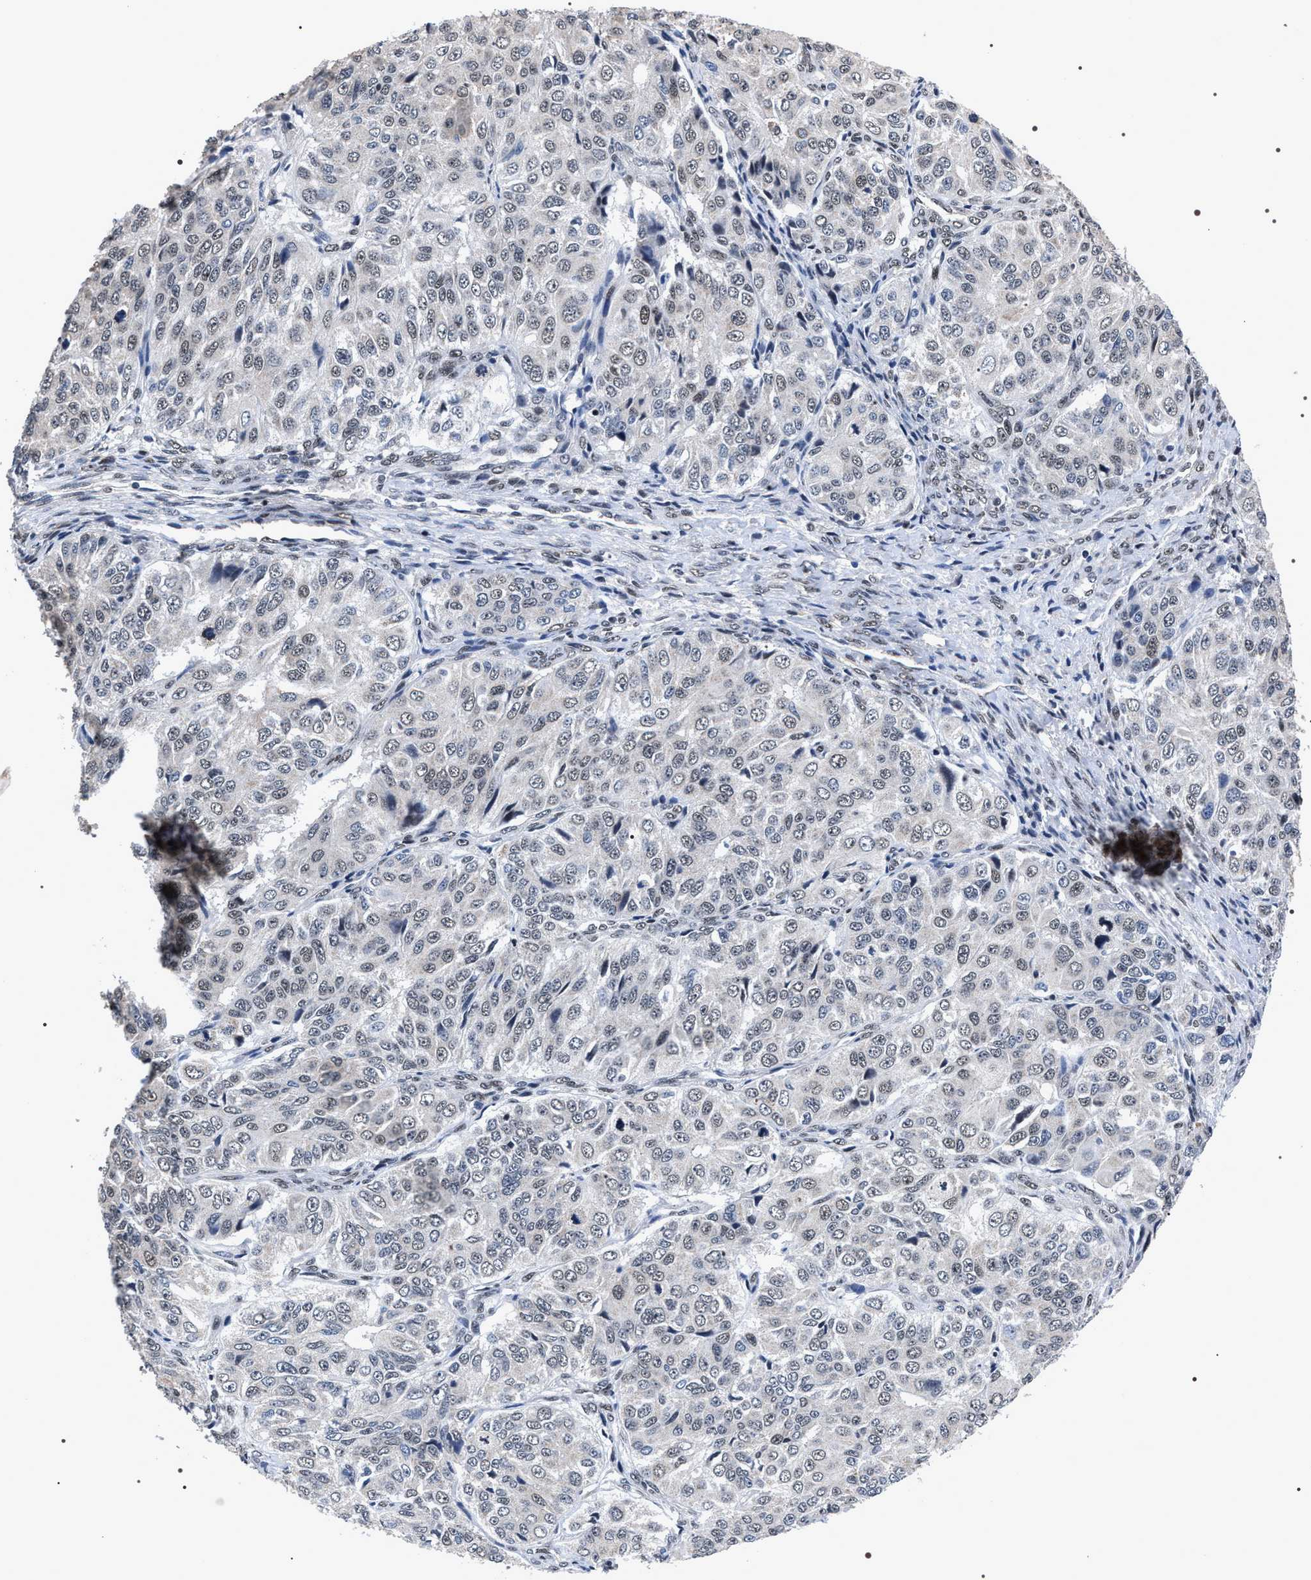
{"staining": {"intensity": "weak", "quantity": "<25%", "location": "nuclear"}, "tissue": "ovarian cancer", "cell_type": "Tumor cells", "image_type": "cancer", "snomed": [{"axis": "morphology", "description": "Carcinoma, endometroid"}, {"axis": "topography", "description": "Ovary"}], "caption": "Immunohistochemistry image of neoplastic tissue: human endometroid carcinoma (ovarian) stained with DAB demonstrates no significant protein staining in tumor cells. Nuclei are stained in blue.", "gene": "RRP1B", "patient": {"sex": "female", "age": 51}}